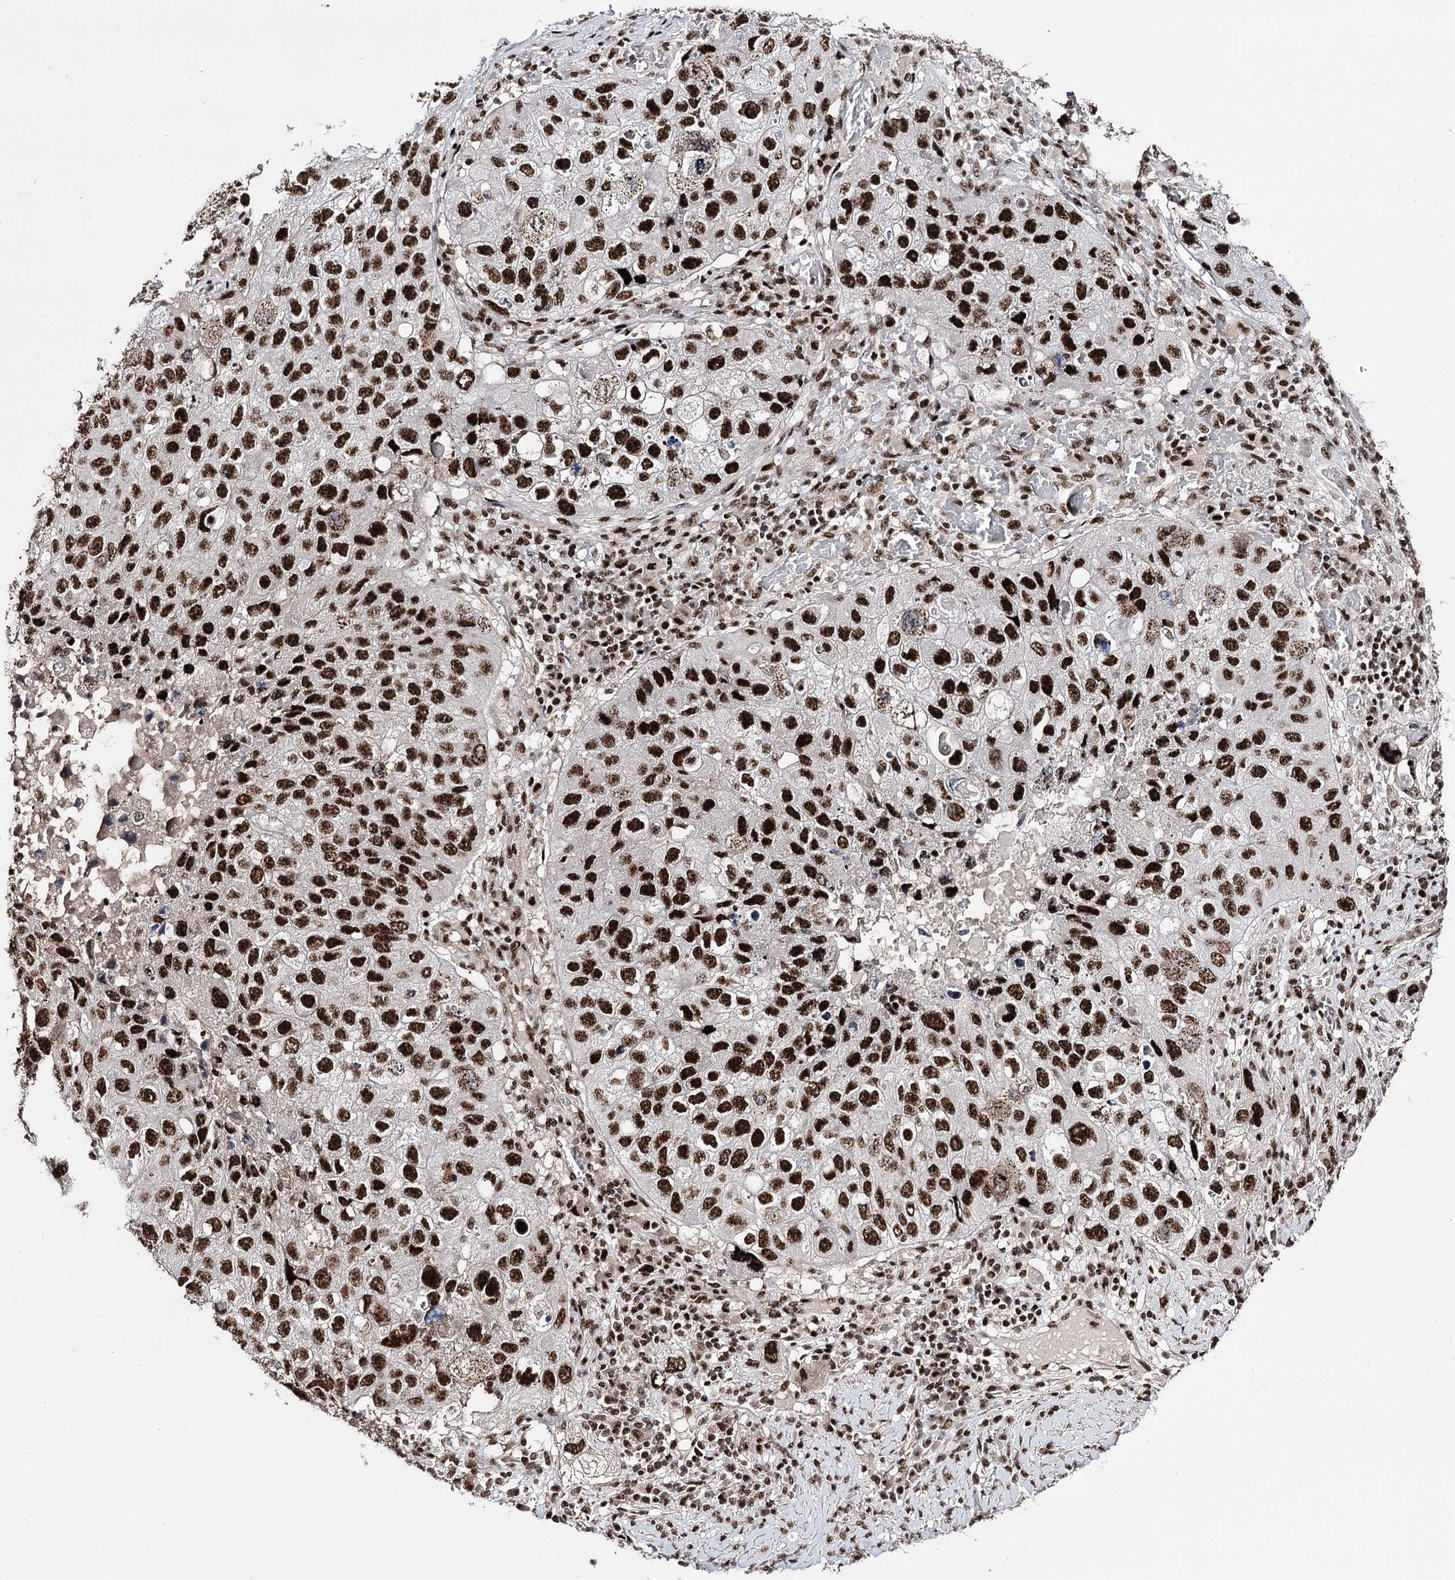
{"staining": {"intensity": "strong", "quantity": ">75%", "location": "nuclear"}, "tissue": "lung cancer", "cell_type": "Tumor cells", "image_type": "cancer", "snomed": [{"axis": "morphology", "description": "Squamous cell carcinoma, NOS"}, {"axis": "topography", "description": "Lung"}], "caption": "Lung cancer tissue demonstrates strong nuclear staining in approximately >75% of tumor cells, visualized by immunohistochemistry. Nuclei are stained in blue.", "gene": "PRPF40A", "patient": {"sex": "male", "age": 61}}